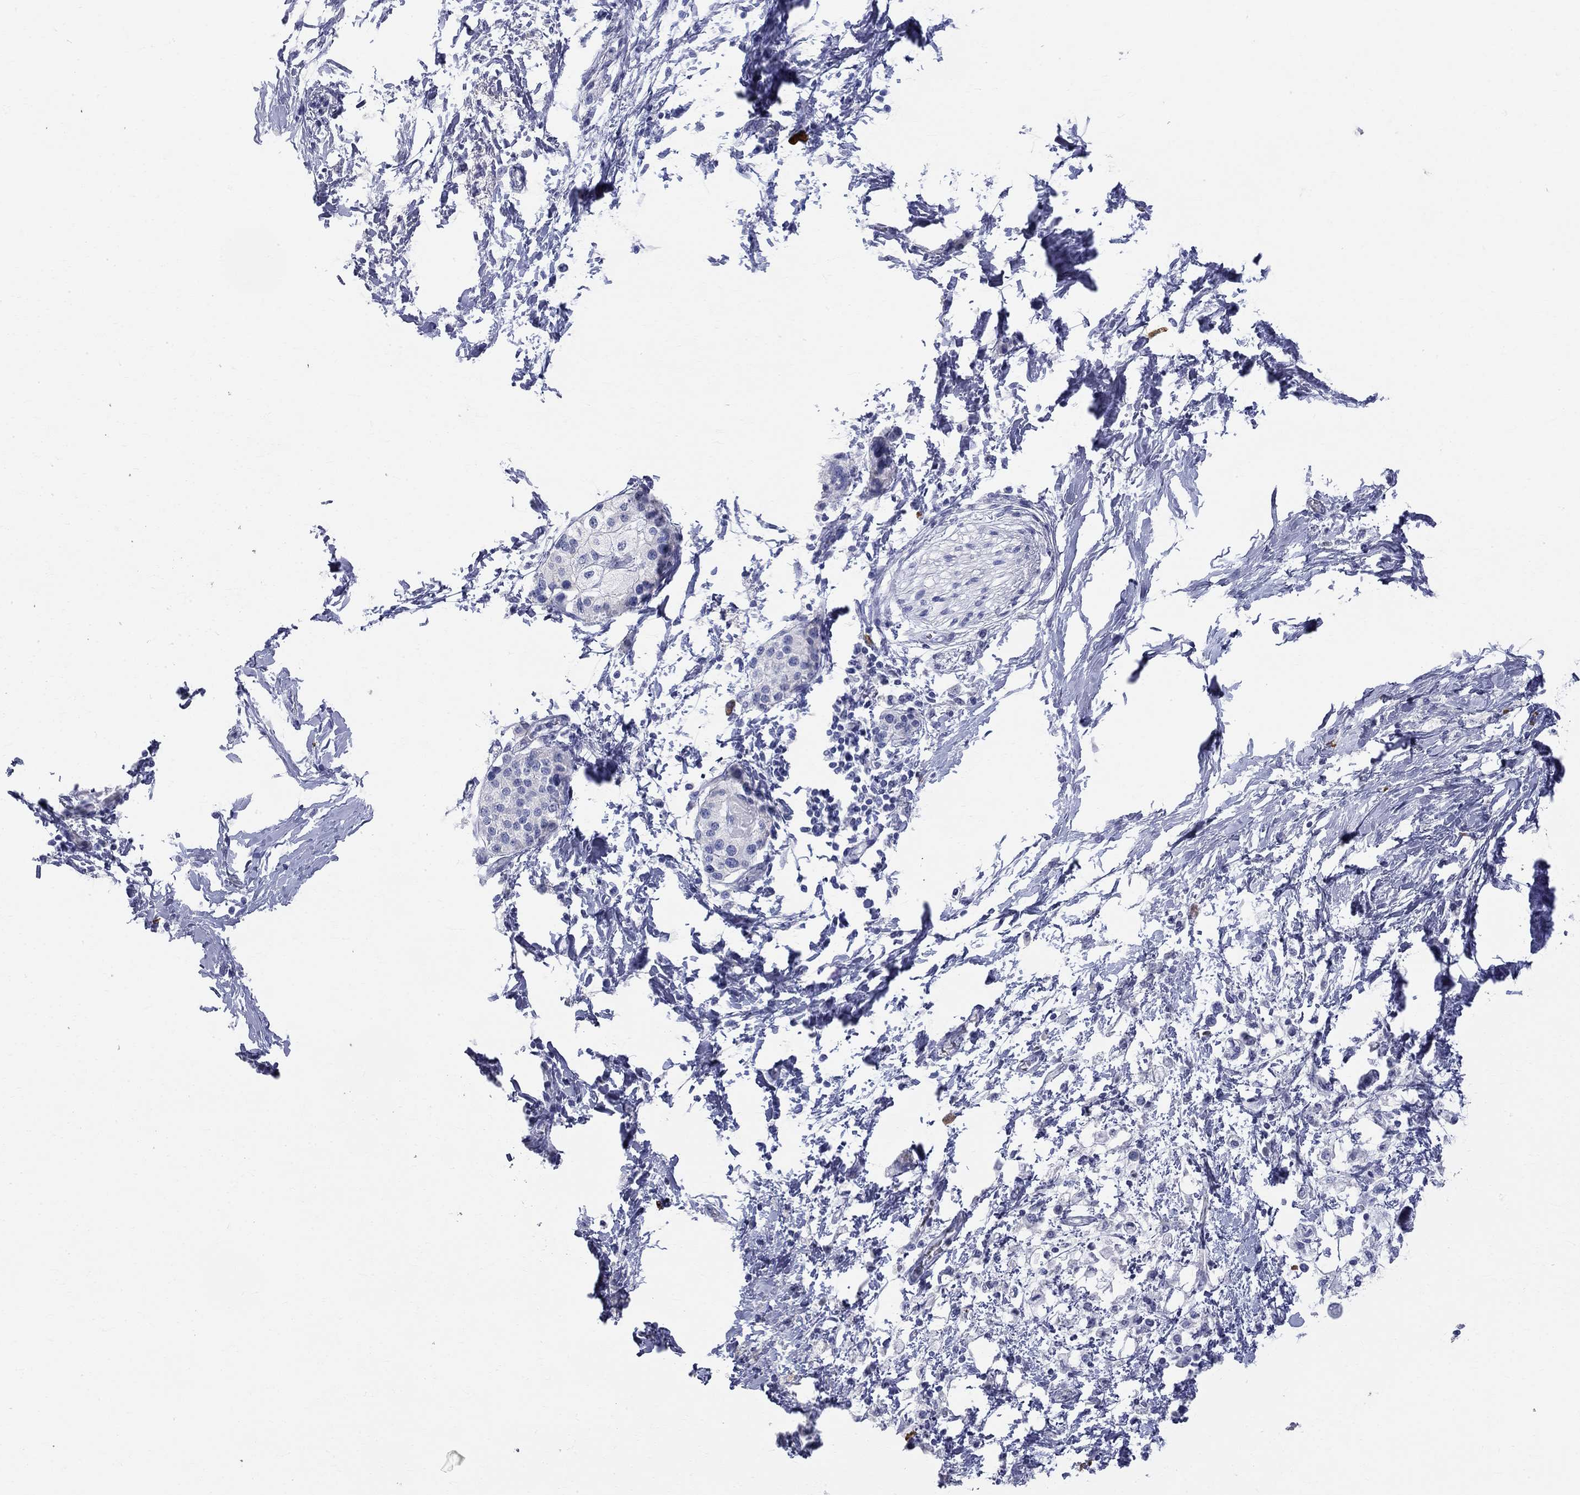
{"staining": {"intensity": "negative", "quantity": "none", "location": "none"}, "tissue": "pancreatic cancer", "cell_type": "Tumor cells", "image_type": "cancer", "snomed": [{"axis": "morphology", "description": "Normal tissue, NOS"}, {"axis": "morphology", "description": "Adenocarcinoma, NOS"}, {"axis": "topography", "description": "Pancreas"}, {"axis": "topography", "description": "Duodenum"}], "caption": "Adenocarcinoma (pancreatic) stained for a protein using IHC exhibits no expression tumor cells.", "gene": "PHOX2B", "patient": {"sex": "female", "age": 60}}